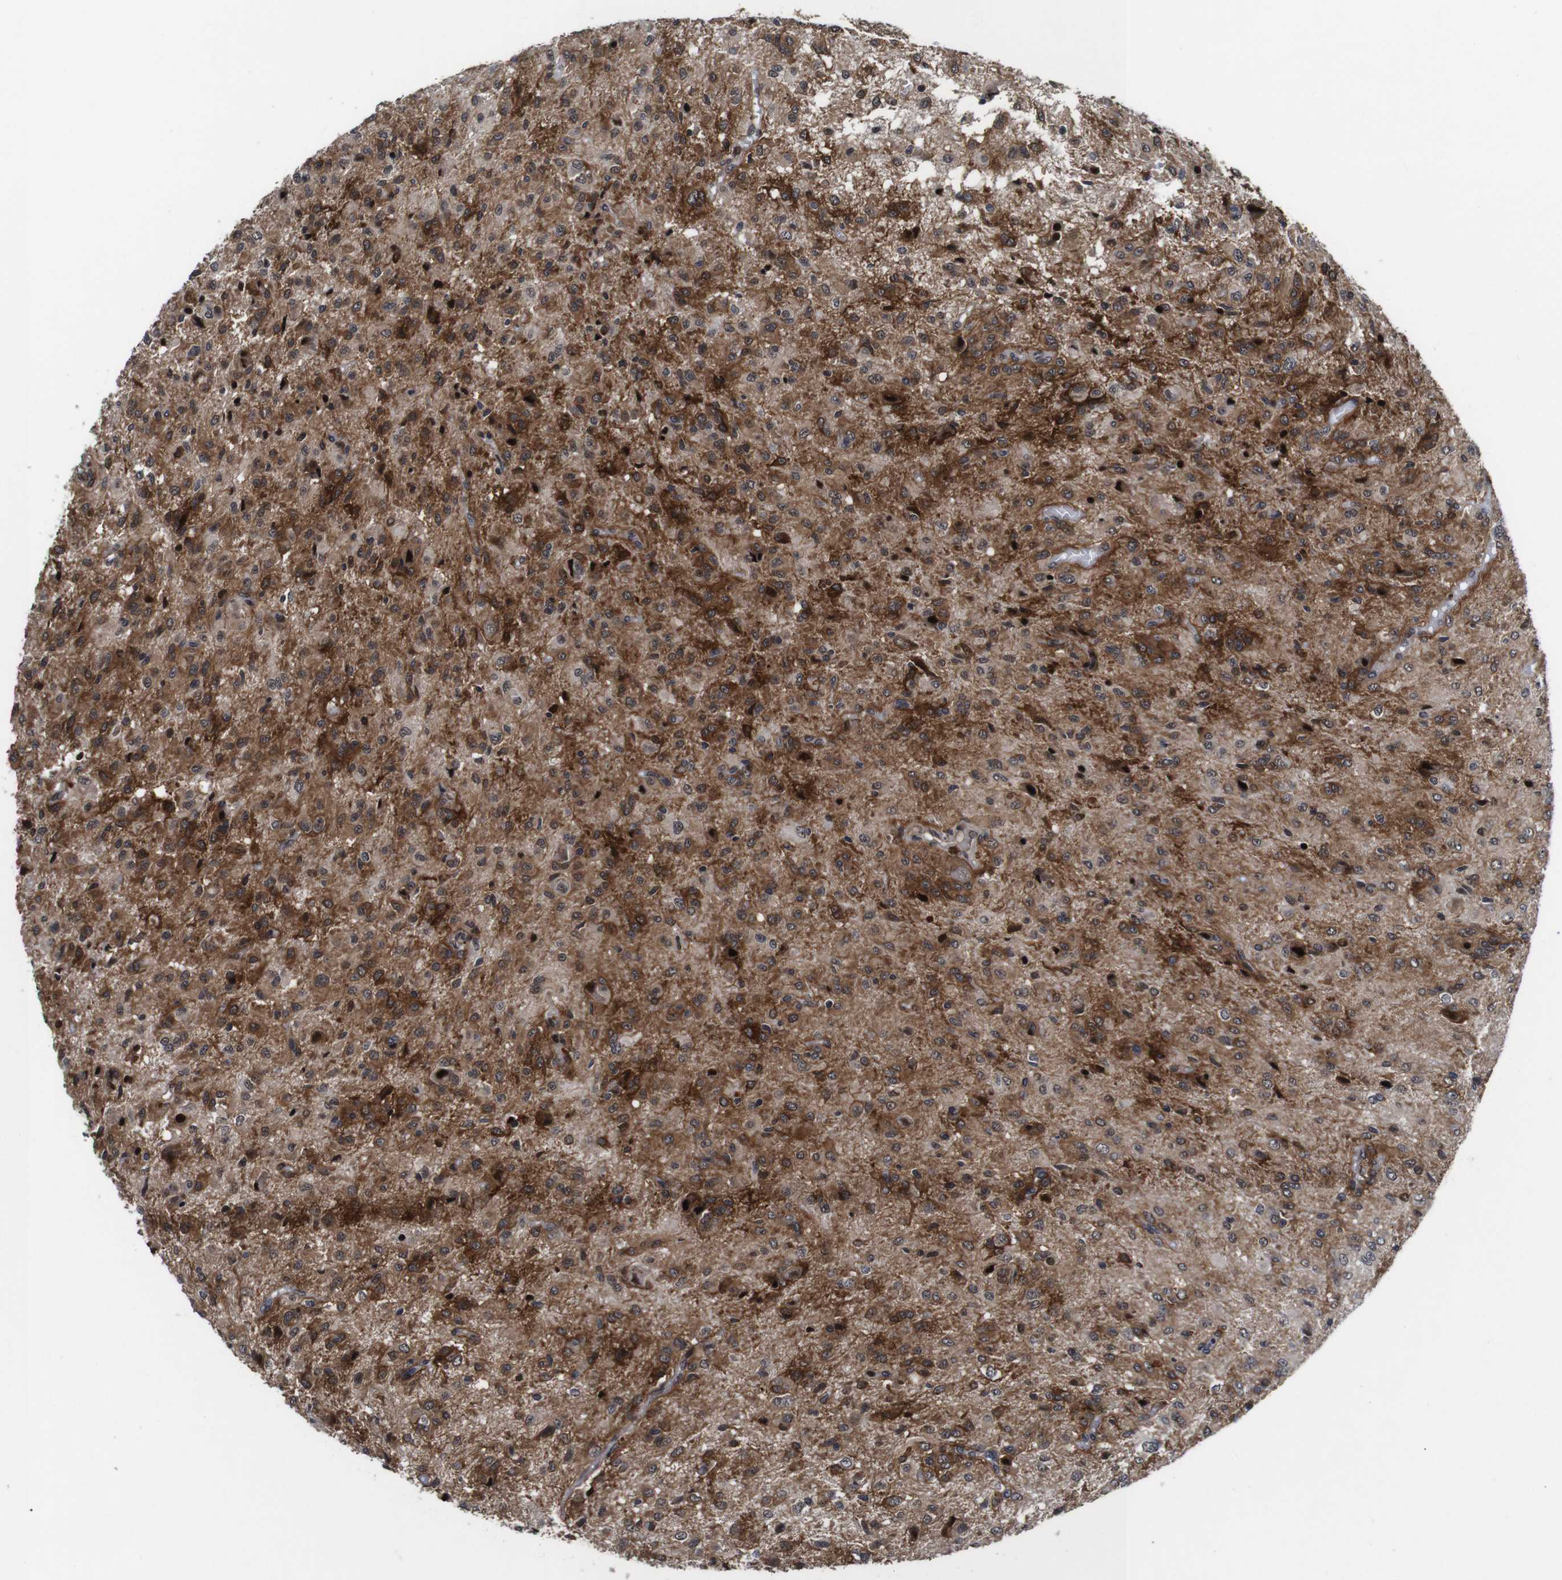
{"staining": {"intensity": "strong", "quantity": "25%-75%", "location": "cytoplasmic/membranous"}, "tissue": "glioma", "cell_type": "Tumor cells", "image_type": "cancer", "snomed": [{"axis": "morphology", "description": "Glioma, malignant, High grade"}, {"axis": "topography", "description": "Brain"}], "caption": "A high-resolution image shows immunohistochemistry staining of malignant high-grade glioma, which shows strong cytoplasmic/membranous positivity in approximately 25%-75% of tumor cells. (DAB IHC with brightfield microscopy, high magnification).", "gene": "EIF4G1", "patient": {"sex": "female", "age": 59}}